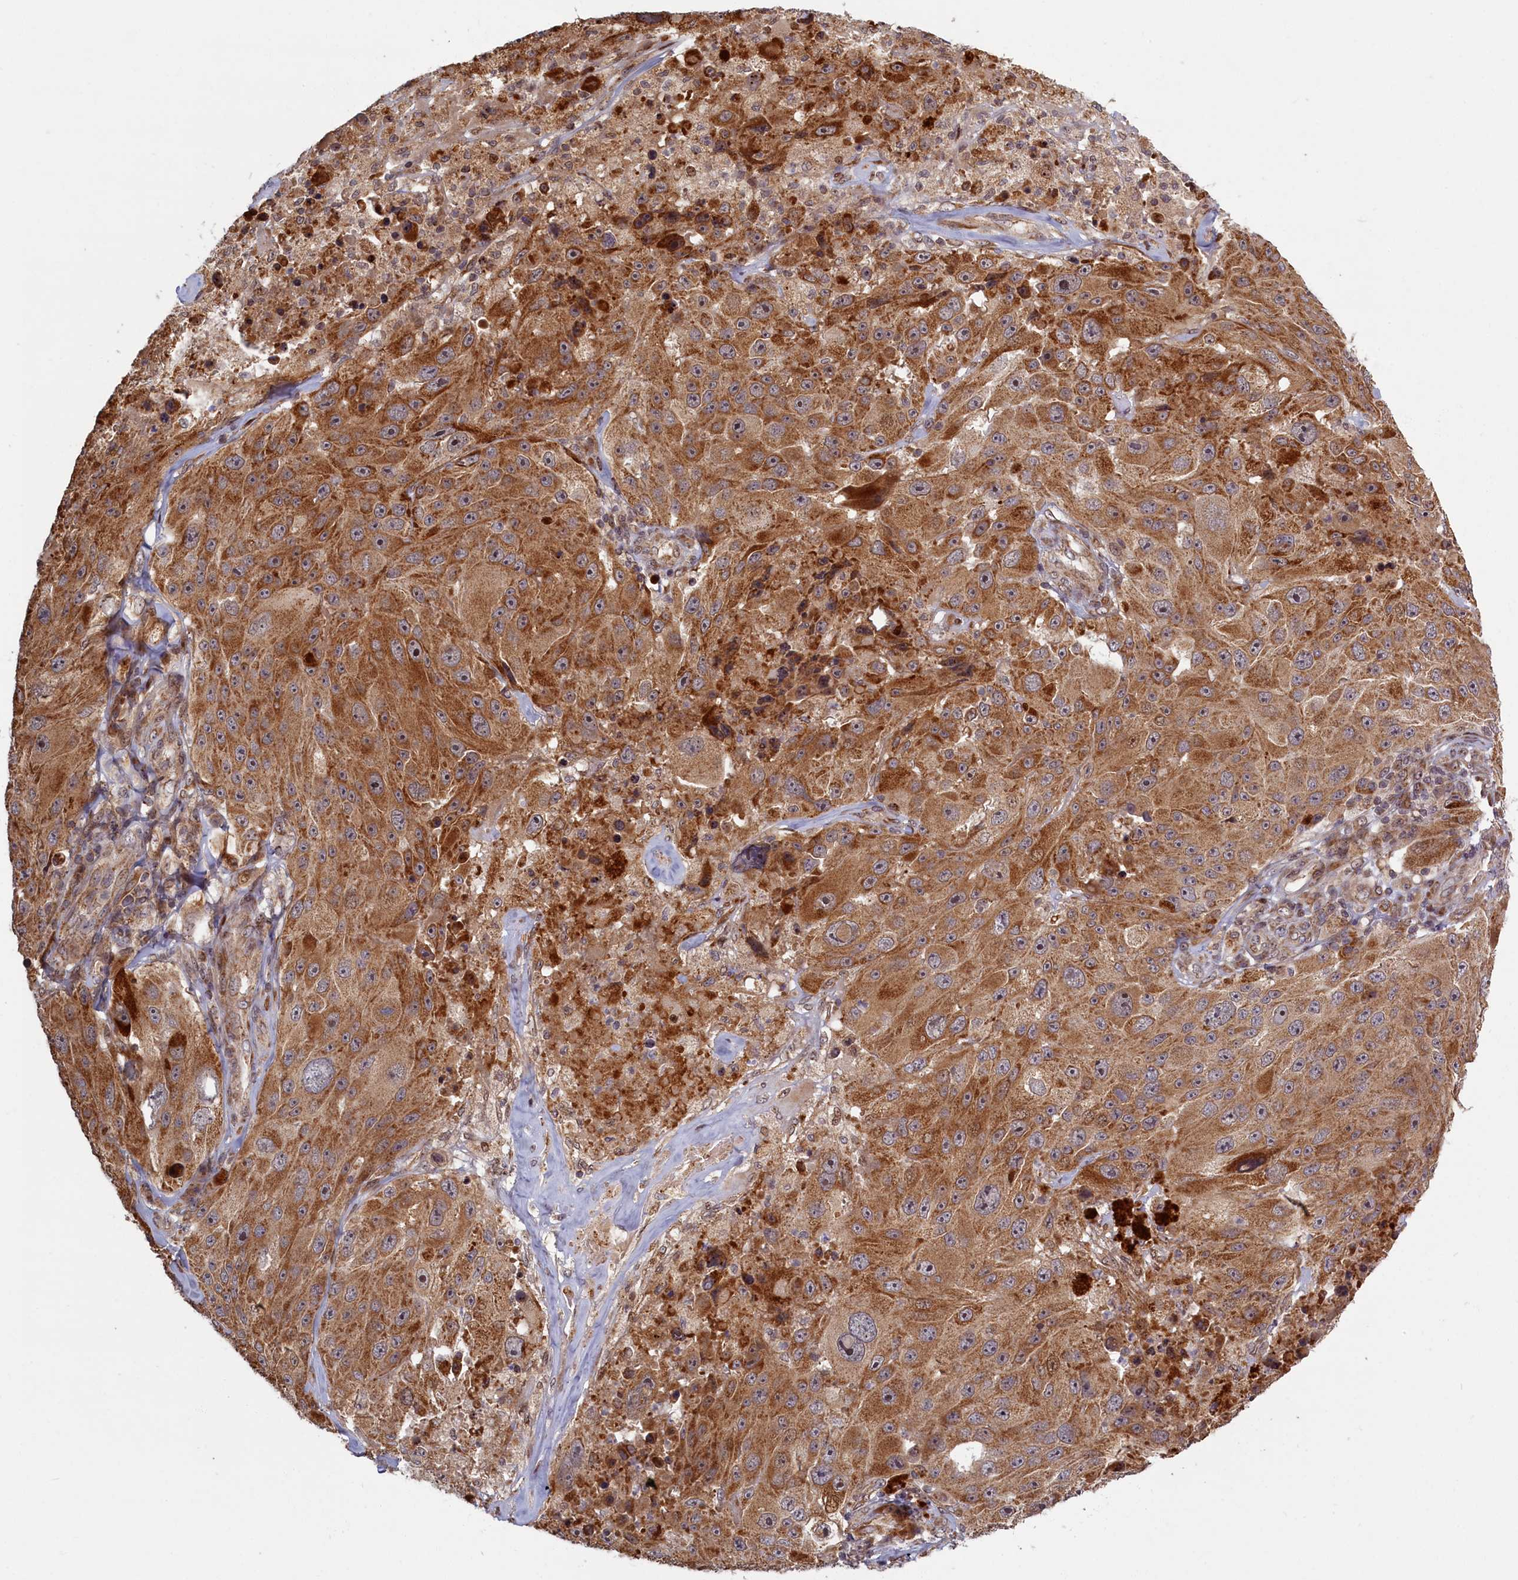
{"staining": {"intensity": "strong", "quantity": ">75%", "location": "cytoplasmic/membranous"}, "tissue": "melanoma", "cell_type": "Tumor cells", "image_type": "cancer", "snomed": [{"axis": "morphology", "description": "Malignant melanoma, Metastatic site"}, {"axis": "topography", "description": "Lymph node"}], "caption": "Approximately >75% of tumor cells in human melanoma exhibit strong cytoplasmic/membranous protein positivity as visualized by brown immunohistochemical staining.", "gene": "PLA2G10", "patient": {"sex": "male", "age": 62}}